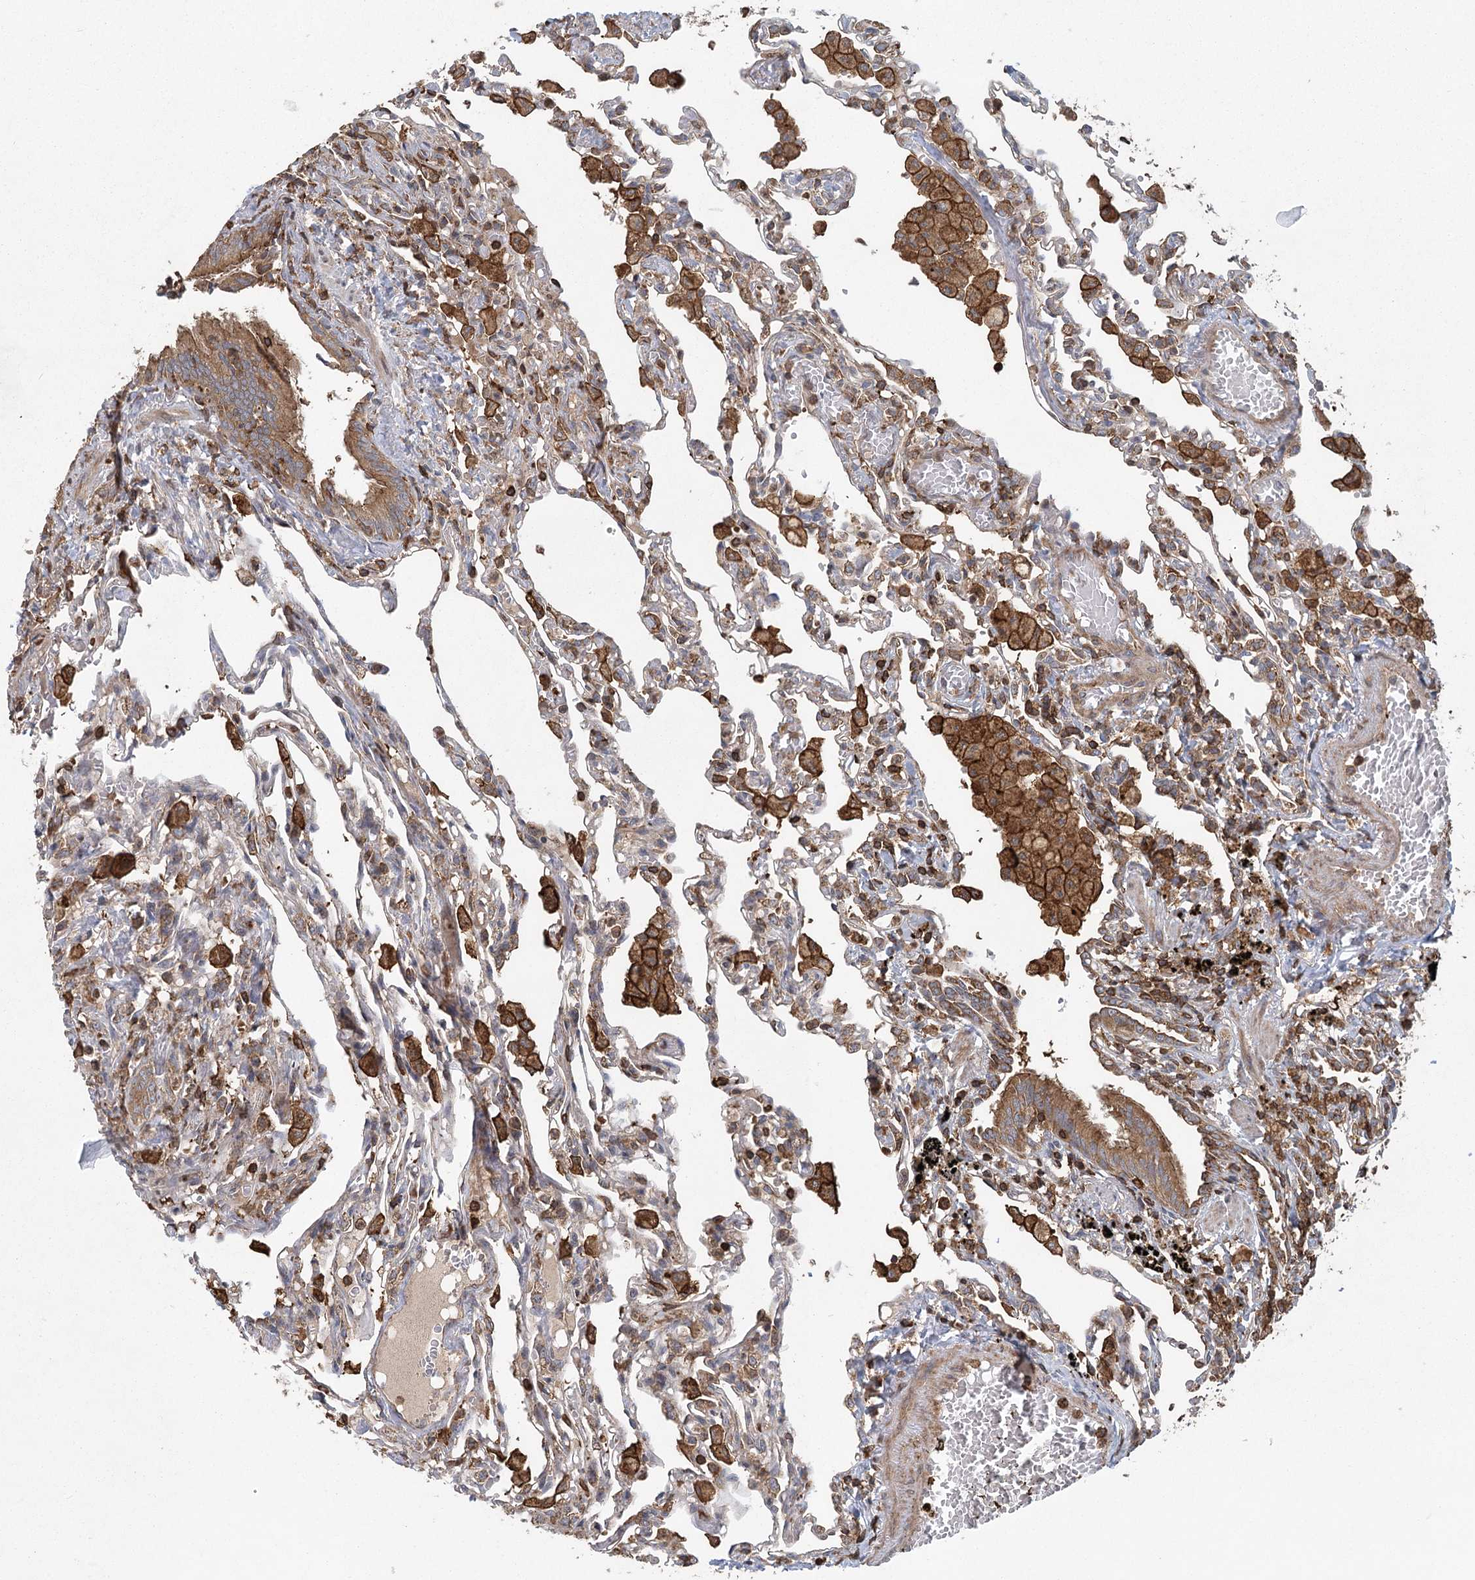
{"staining": {"intensity": "negative", "quantity": "none", "location": "none"}, "tissue": "lung", "cell_type": "Alveolar cells", "image_type": "normal", "snomed": [{"axis": "morphology", "description": "Normal tissue, NOS"}, {"axis": "topography", "description": "Bronchus"}, {"axis": "topography", "description": "Lung"}], "caption": "Photomicrograph shows no protein staining in alveolar cells of normal lung. The staining was performed using DAB (3,3'-diaminobenzidine) to visualize the protein expression in brown, while the nuclei were stained in blue with hematoxylin (Magnification: 20x).", "gene": "PLEKHA7", "patient": {"sex": "female", "age": 49}}